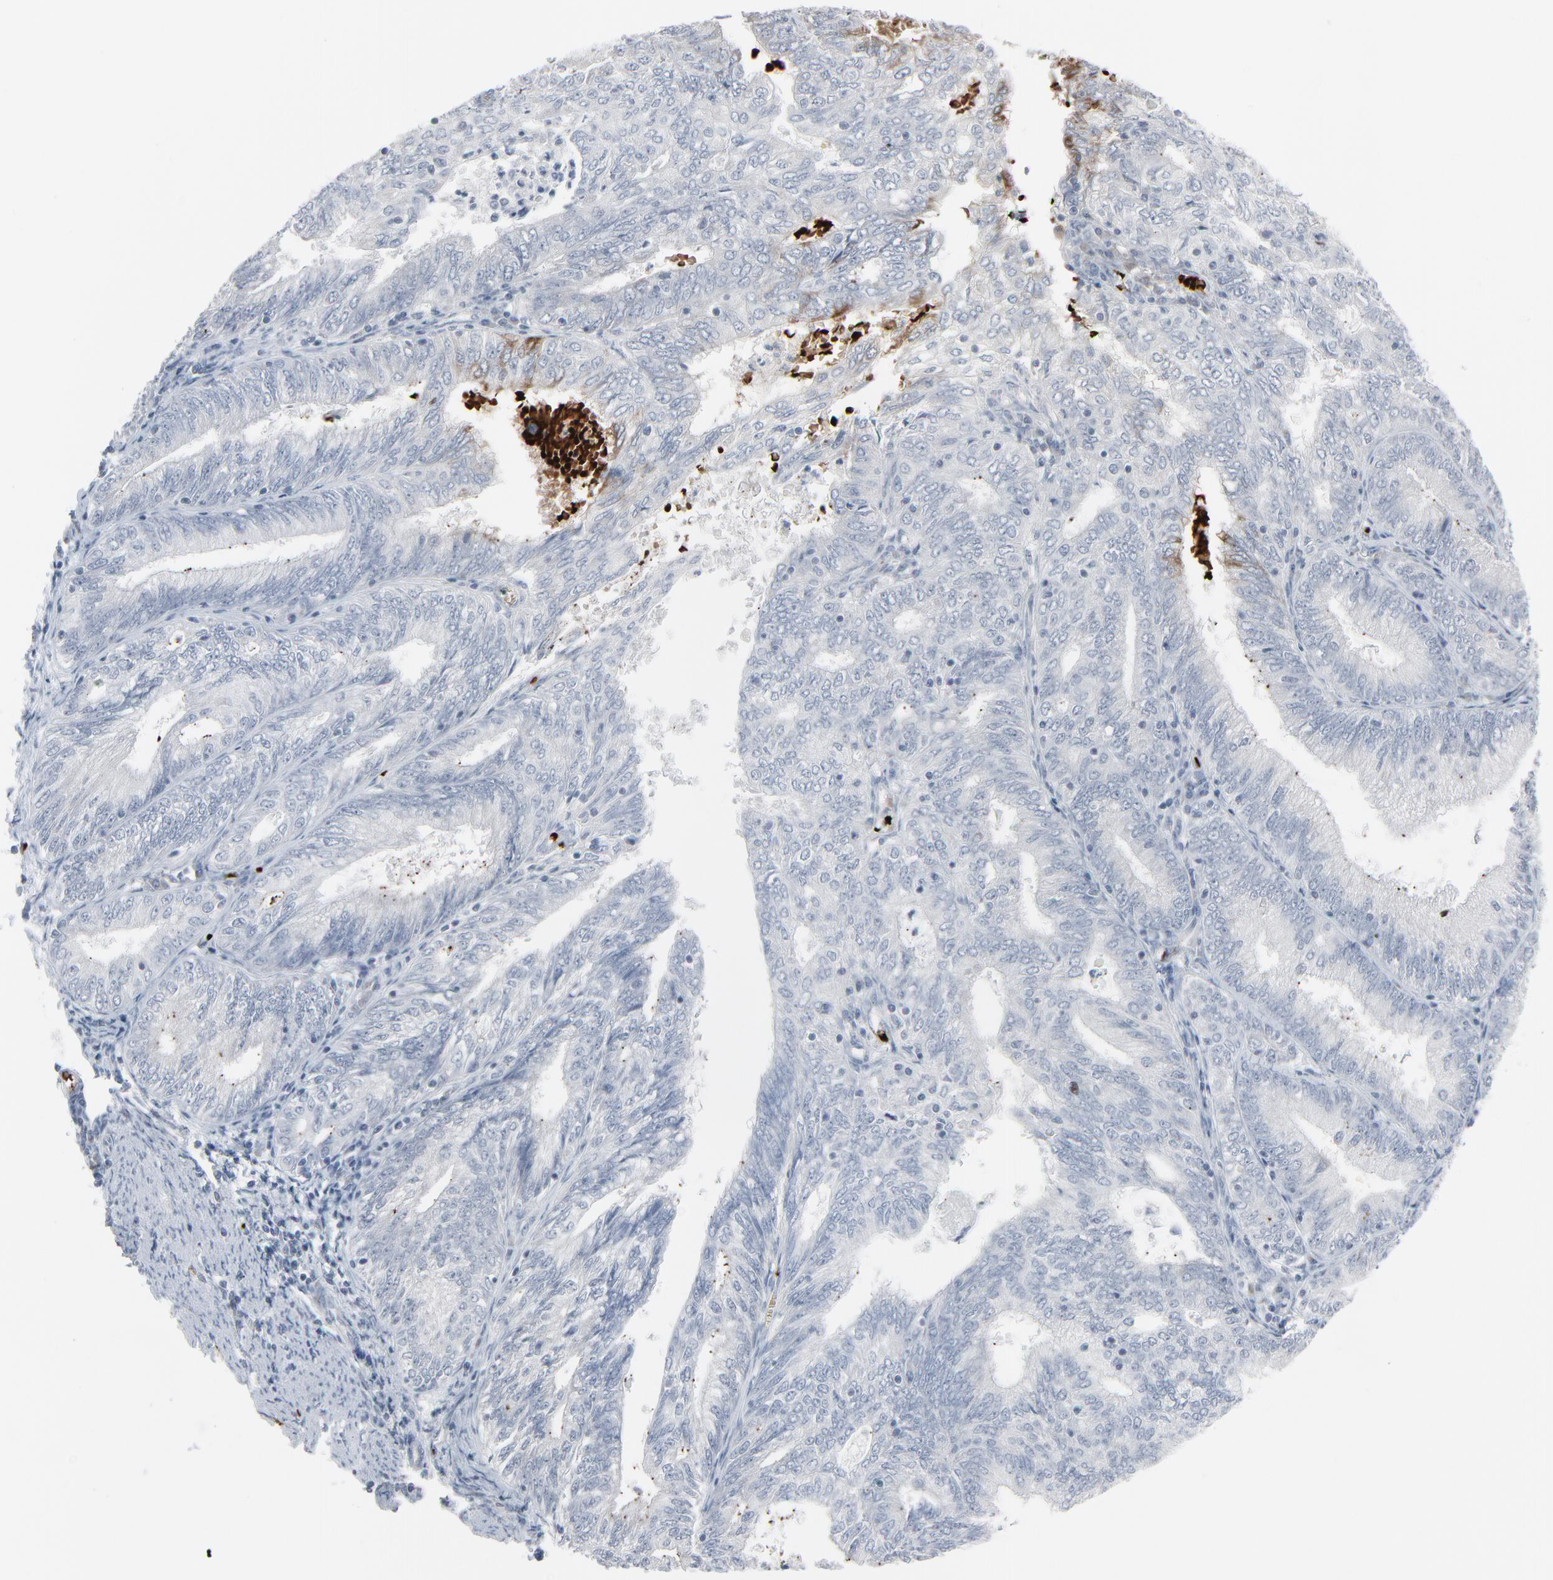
{"staining": {"intensity": "negative", "quantity": "none", "location": "none"}, "tissue": "endometrial cancer", "cell_type": "Tumor cells", "image_type": "cancer", "snomed": [{"axis": "morphology", "description": "Adenocarcinoma, NOS"}, {"axis": "topography", "description": "Endometrium"}], "caption": "Histopathology image shows no significant protein expression in tumor cells of endometrial adenocarcinoma. (Stains: DAB IHC with hematoxylin counter stain, Microscopy: brightfield microscopy at high magnification).", "gene": "SAGE1", "patient": {"sex": "female", "age": 69}}